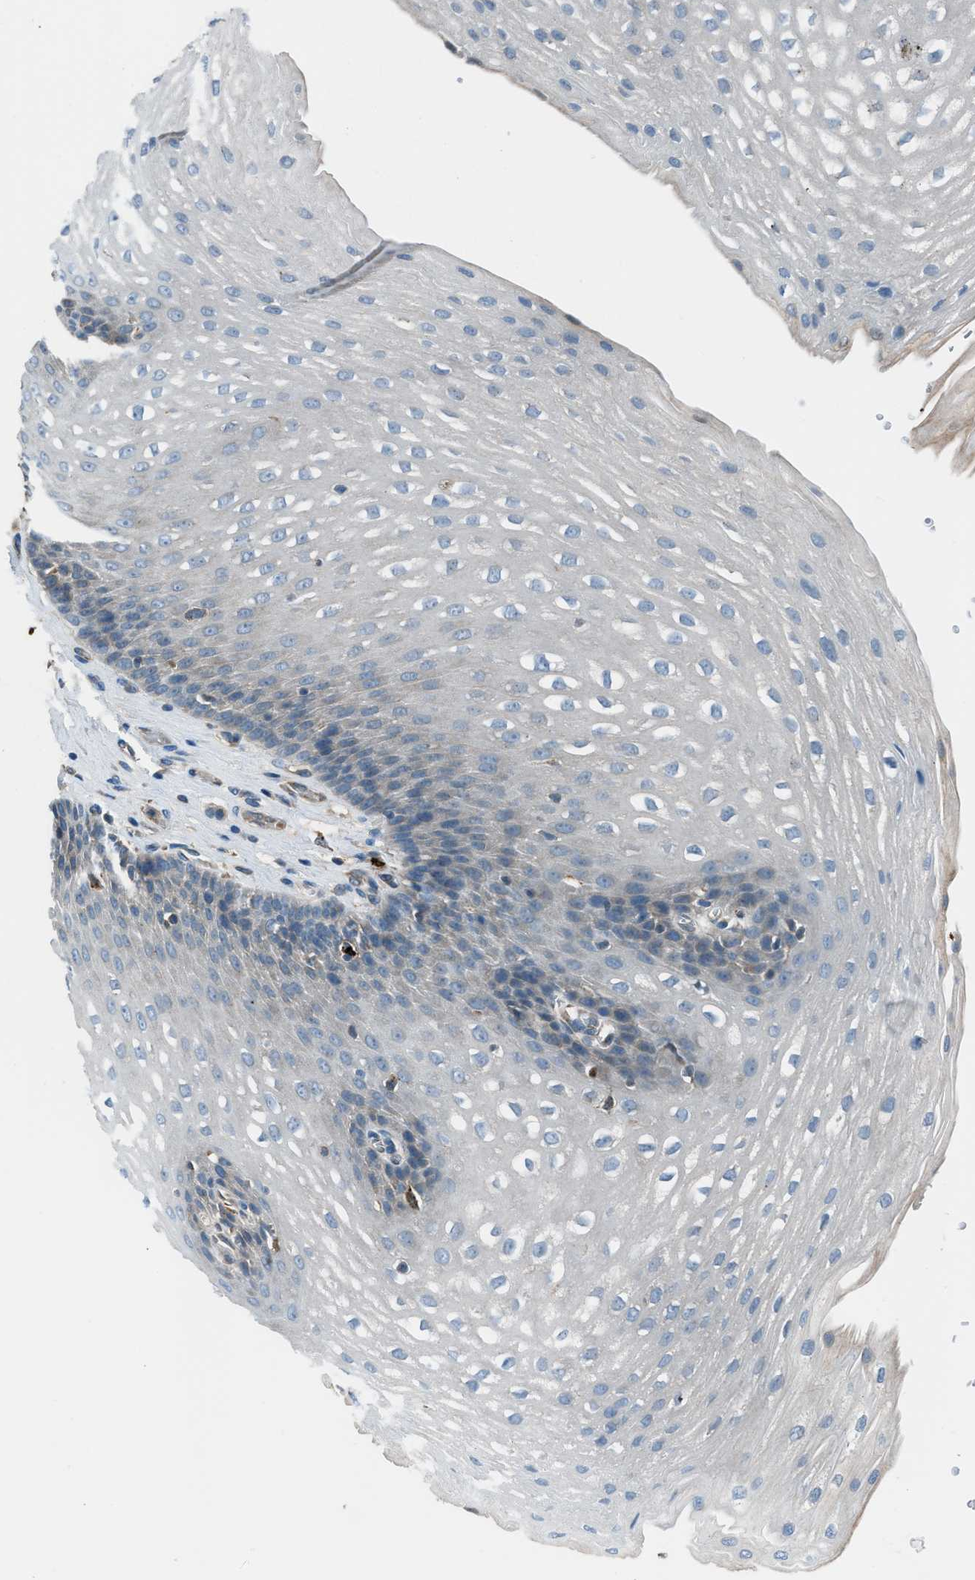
{"staining": {"intensity": "negative", "quantity": "none", "location": "none"}, "tissue": "esophagus", "cell_type": "Squamous epithelial cells", "image_type": "normal", "snomed": [{"axis": "morphology", "description": "Normal tissue, NOS"}, {"axis": "topography", "description": "Esophagus"}], "caption": "A high-resolution photomicrograph shows immunohistochemistry staining of benign esophagus, which reveals no significant expression in squamous epithelial cells.", "gene": "LMBR1", "patient": {"sex": "male", "age": 48}}